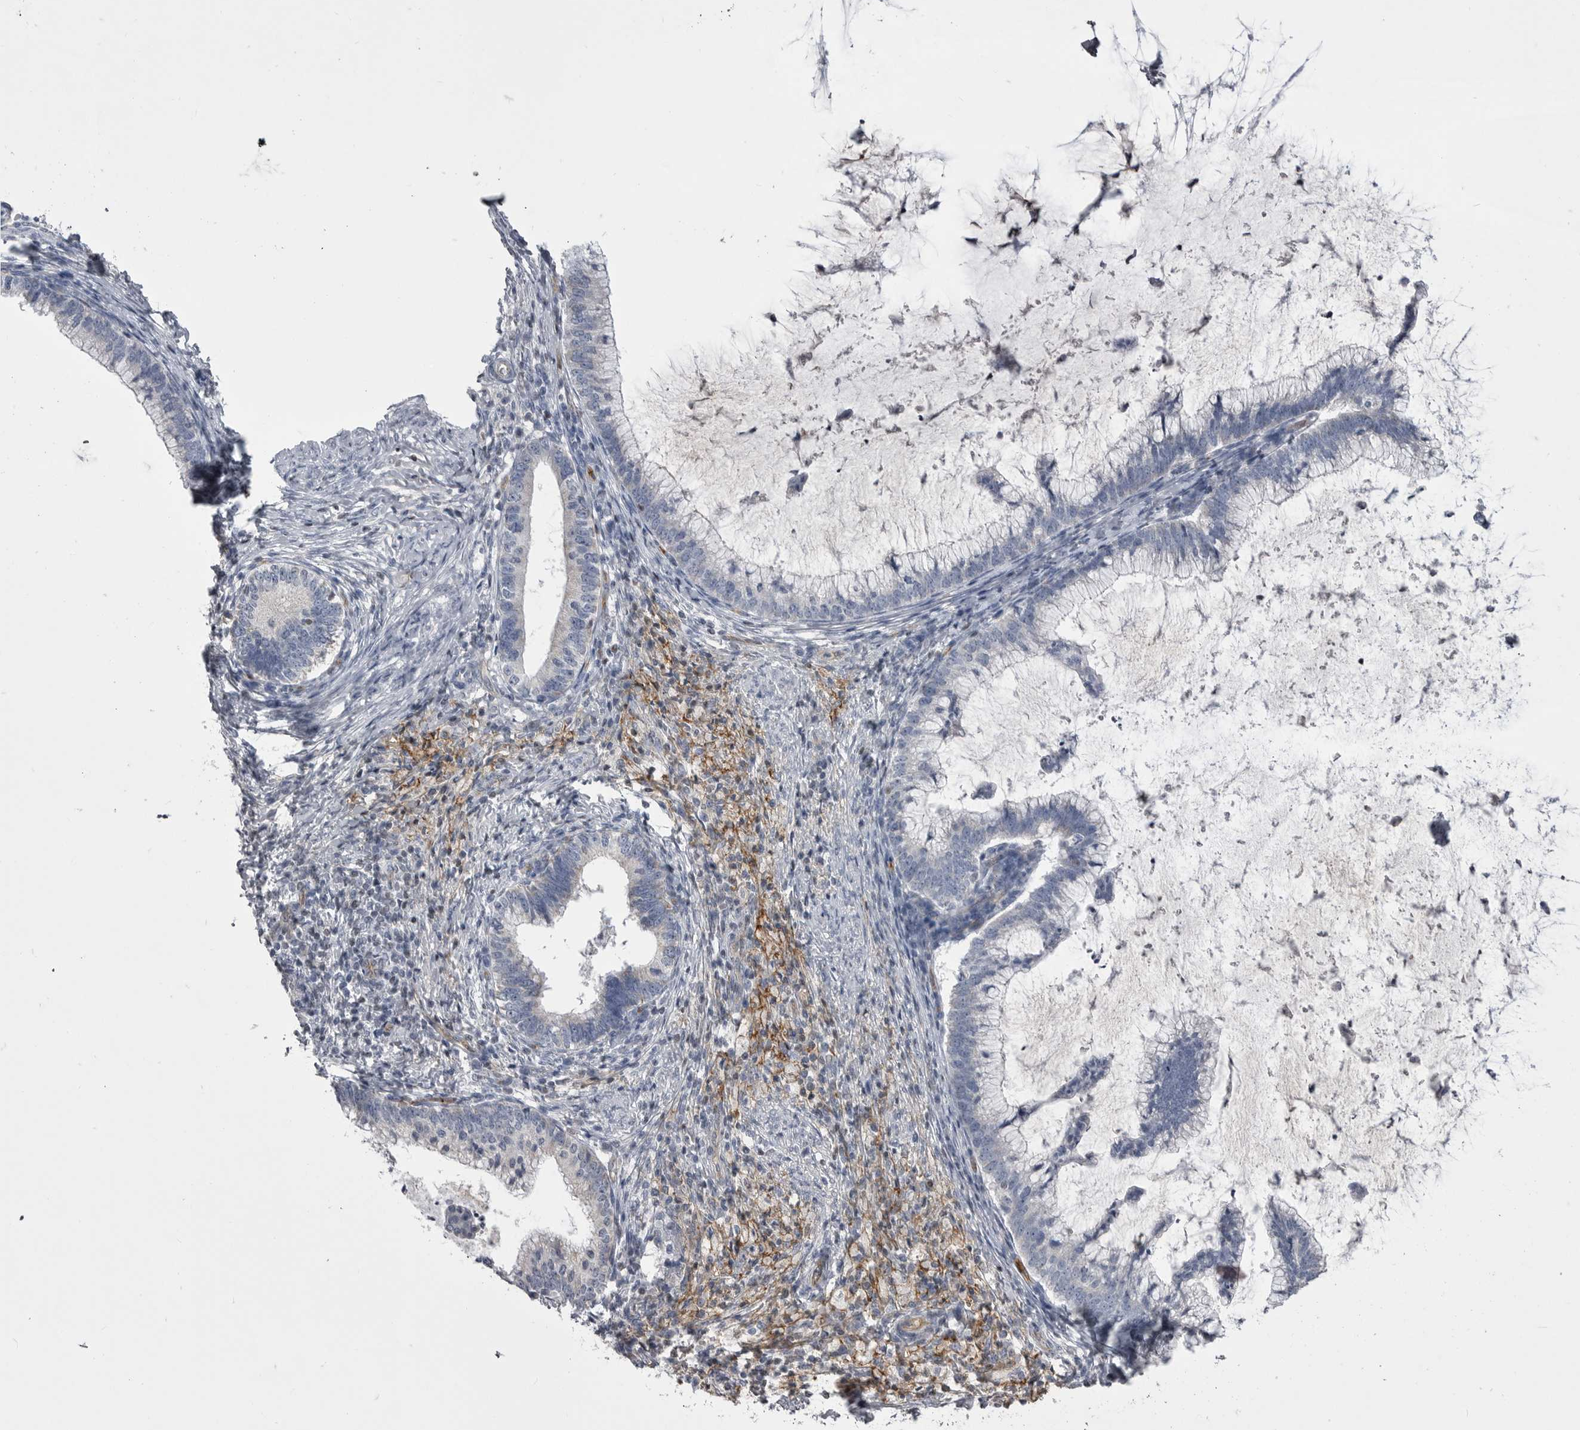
{"staining": {"intensity": "negative", "quantity": "none", "location": "none"}, "tissue": "cervical cancer", "cell_type": "Tumor cells", "image_type": "cancer", "snomed": [{"axis": "morphology", "description": "Adenocarcinoma, NOS"}, {"axis": "topography", "description": "Cervix"}], "caption": "There is no significant staining in tumor cells of cervical adenocarcinoma.", "gene": "OPLAH", "patient": {"sex": "female", "age": 36}}